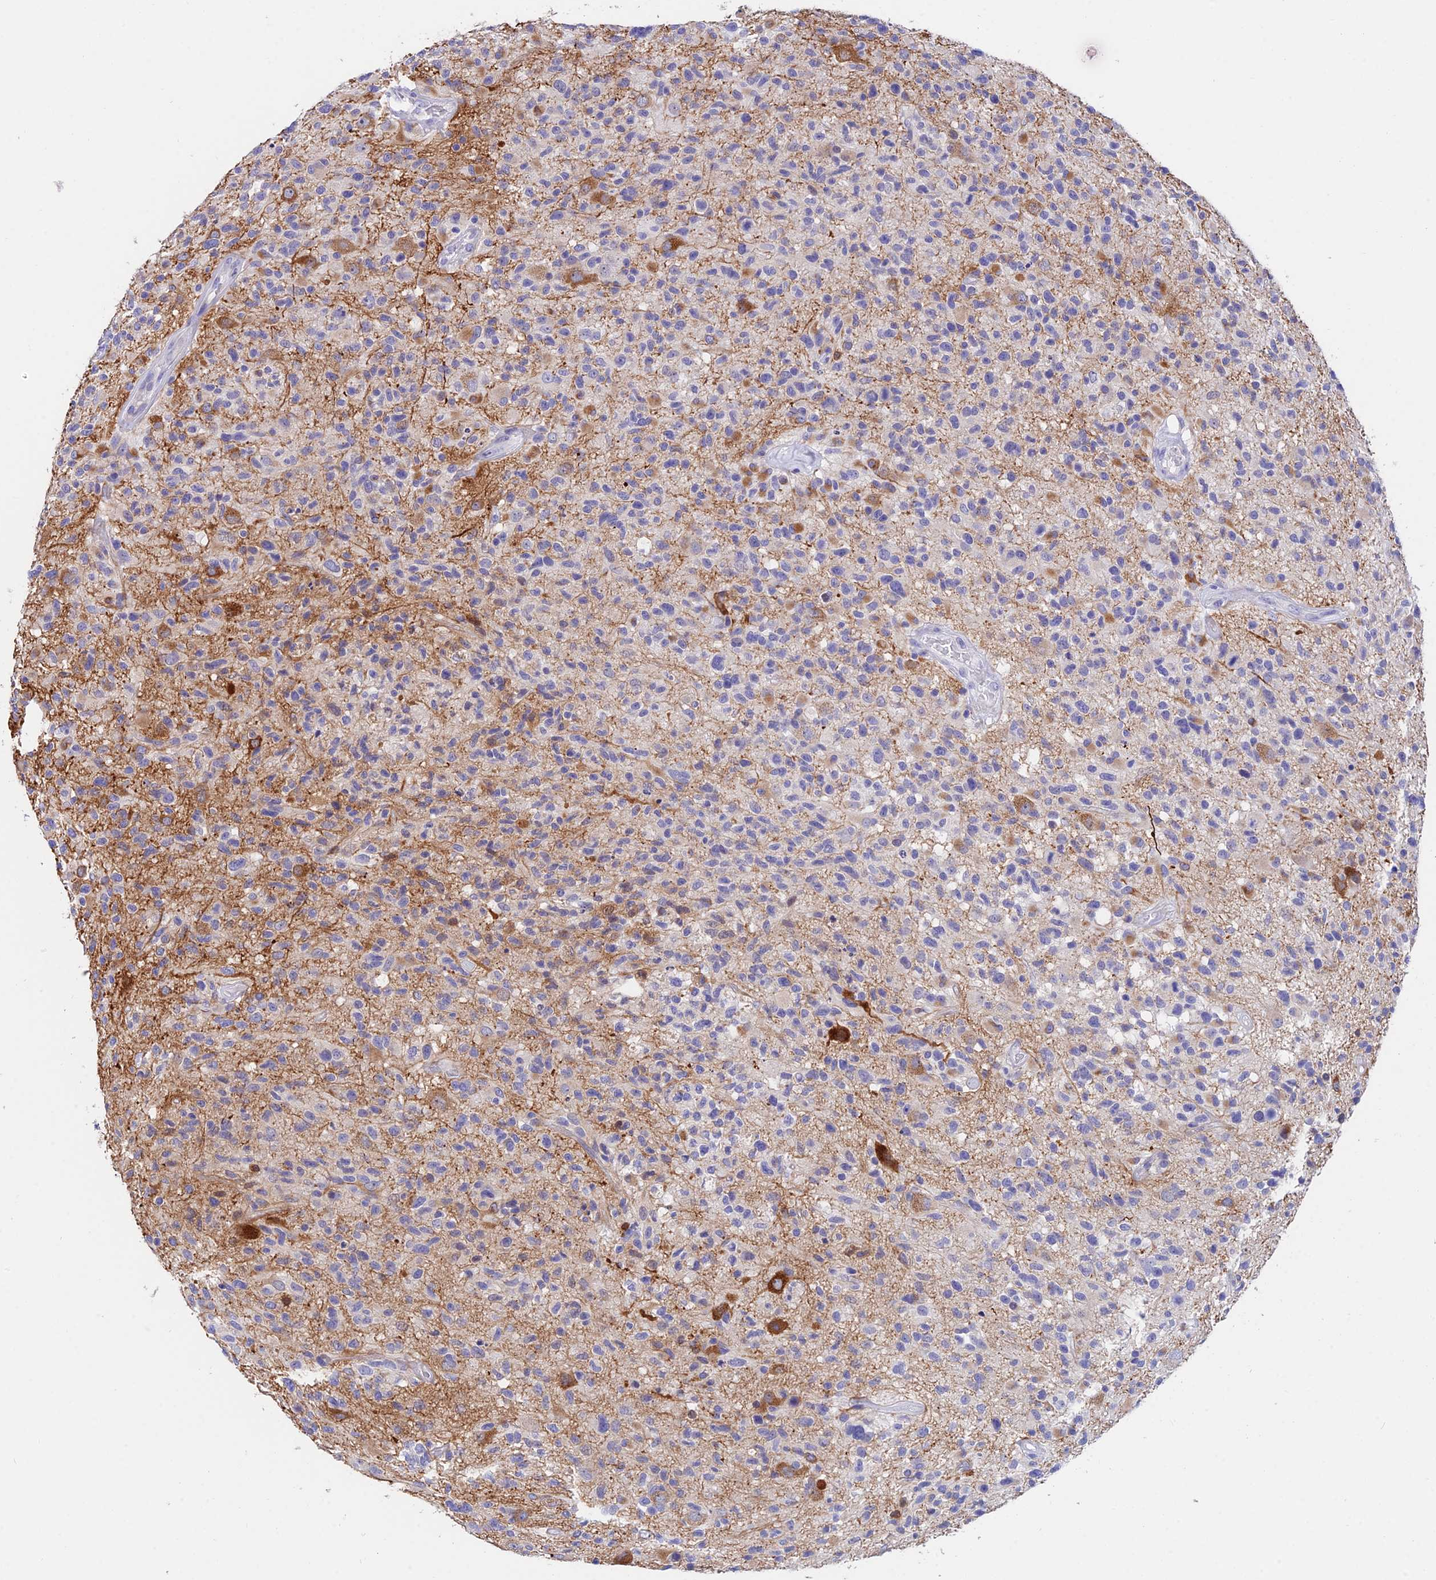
{"staining": {"intensity": "negative", "quantity": "none", "location": "none"}, "tissue": "glioma", "cell_type": "Tumor cells", "image_type": "cancer", "snomed": [{"axis": "morphology", "description": "Glioma, malignant, High grade"}, {"axis": "morphology", "description": "Glioblastoma, NOS"}, {"axis": "topography", "description": "Brain"}], "caption": "High power microscopy image of an immunohistochemistry histopathology image of malignant high-grade glioma, revealing no significant positivity in tumor cells.", "gene": "CEP41", "patient": {"sex": "male", "age": 60}}